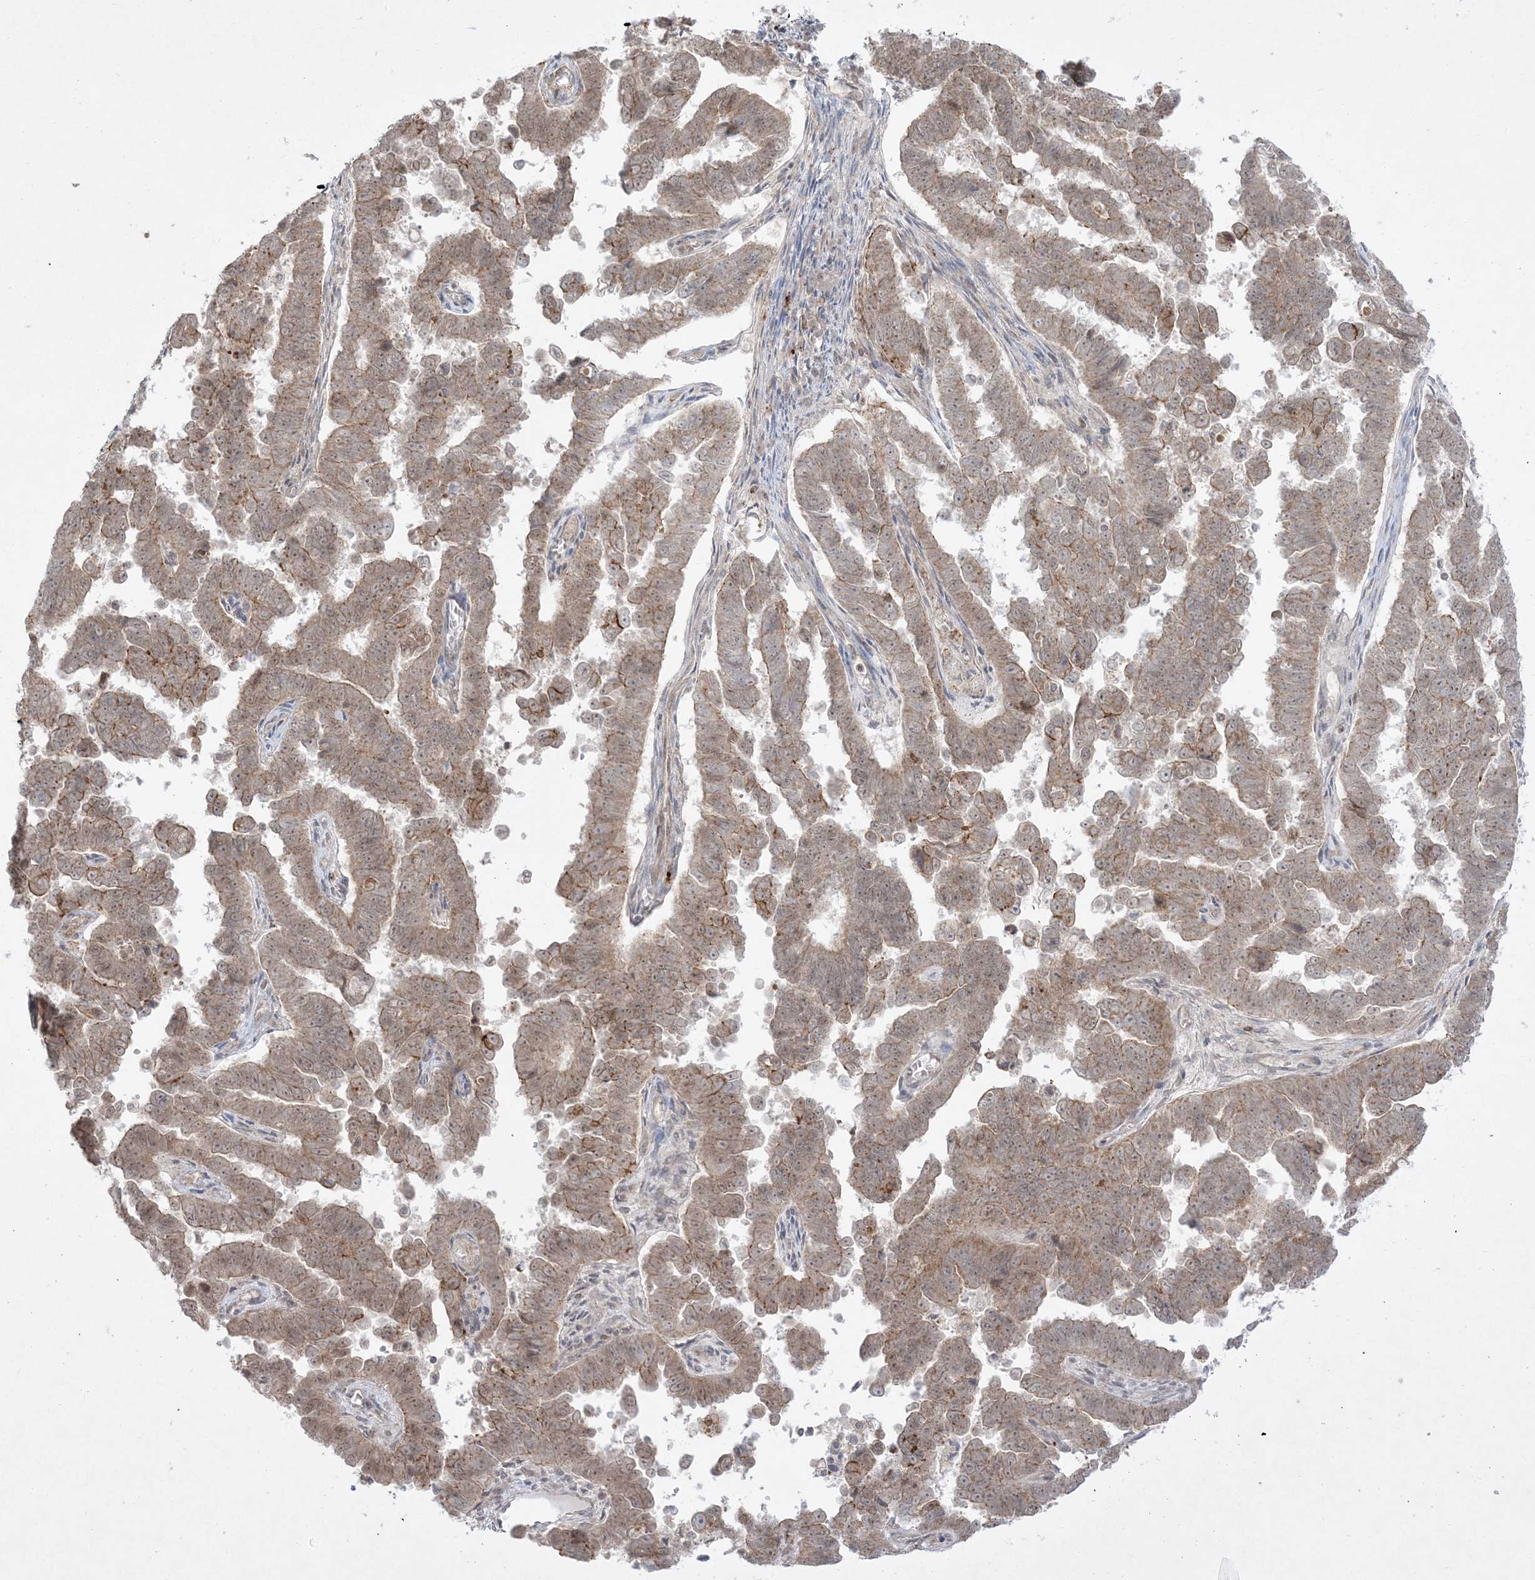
{"staining": {"intensity": "moderate", "quantity": ">75%", "location": "cytoplasmic/membranous"}, "tissue": "endometrial cancer", "cell_type": "Tumor cells", "image_type": "cancer", "snomed": [{"axis": "morphology", "description": "Adenocarcinoma, NOS"}, {"axis": "topography", "description": "Endometrium"}], "caption": "Immunohistochemical staining of human endometrial cancer shows medium levels of moderate cytoplasmic/membranous protein staining in about >75% of tumor cells.", "gene": "PTK6", "patient": {"sex": "female", "age": 75}}